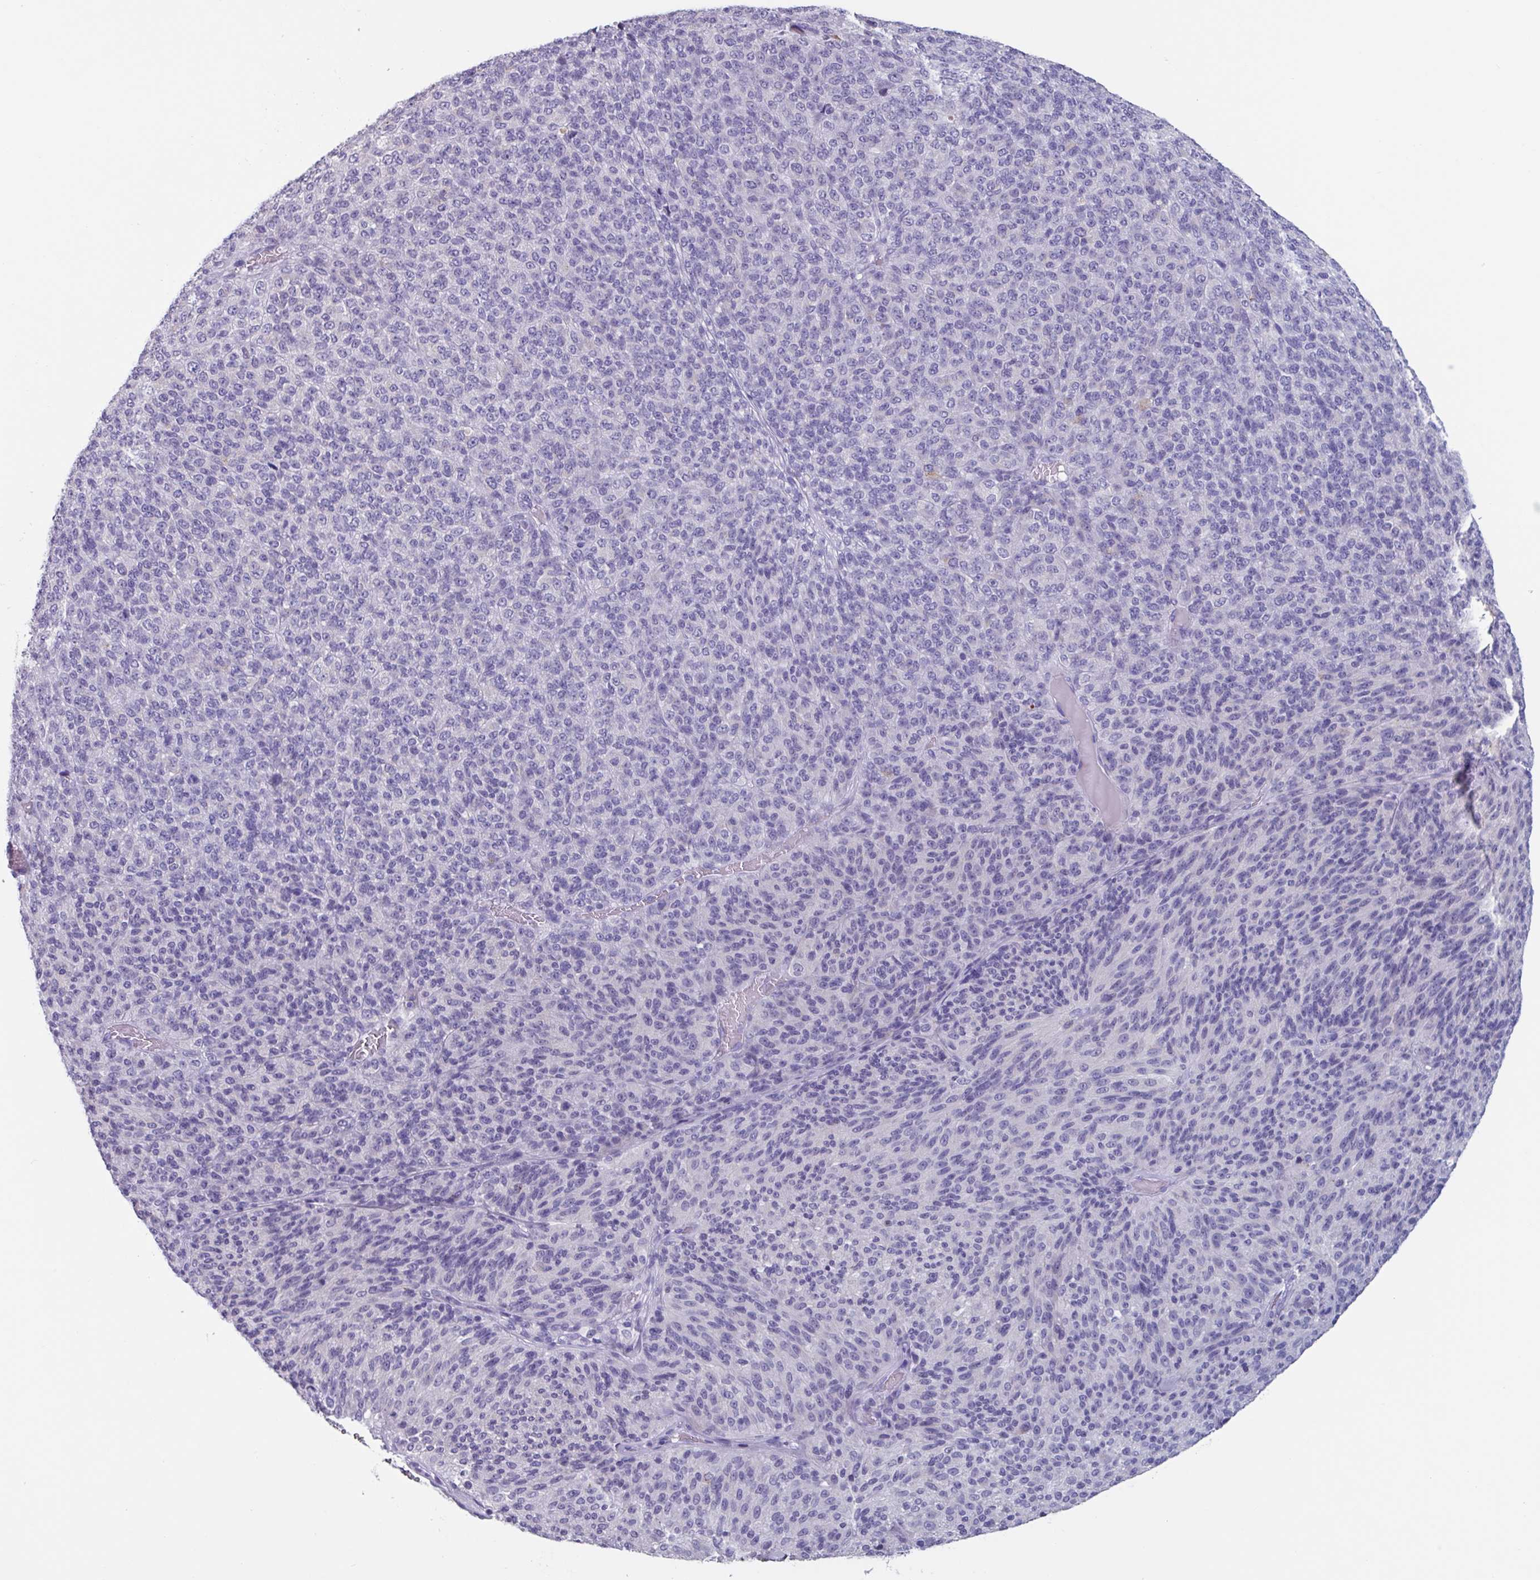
{"staining": {"intensity": "negative", "quantity": "none", "location": "none"}, "tissue": "melanoma", "cell_type": "Tumor cells", "image_type": "cancer", "snomed": [{"axis": "morphology", "description": "Malignant melanoma, Metastatic site"}, {"axis": "topography", "description": "Brain"}], "caption": "Immunohistochemistry of human melanoma reveals no positivity in tumor cells.", "gene": "OR2T10", "patient": {"sex": "female", "age": 56}}